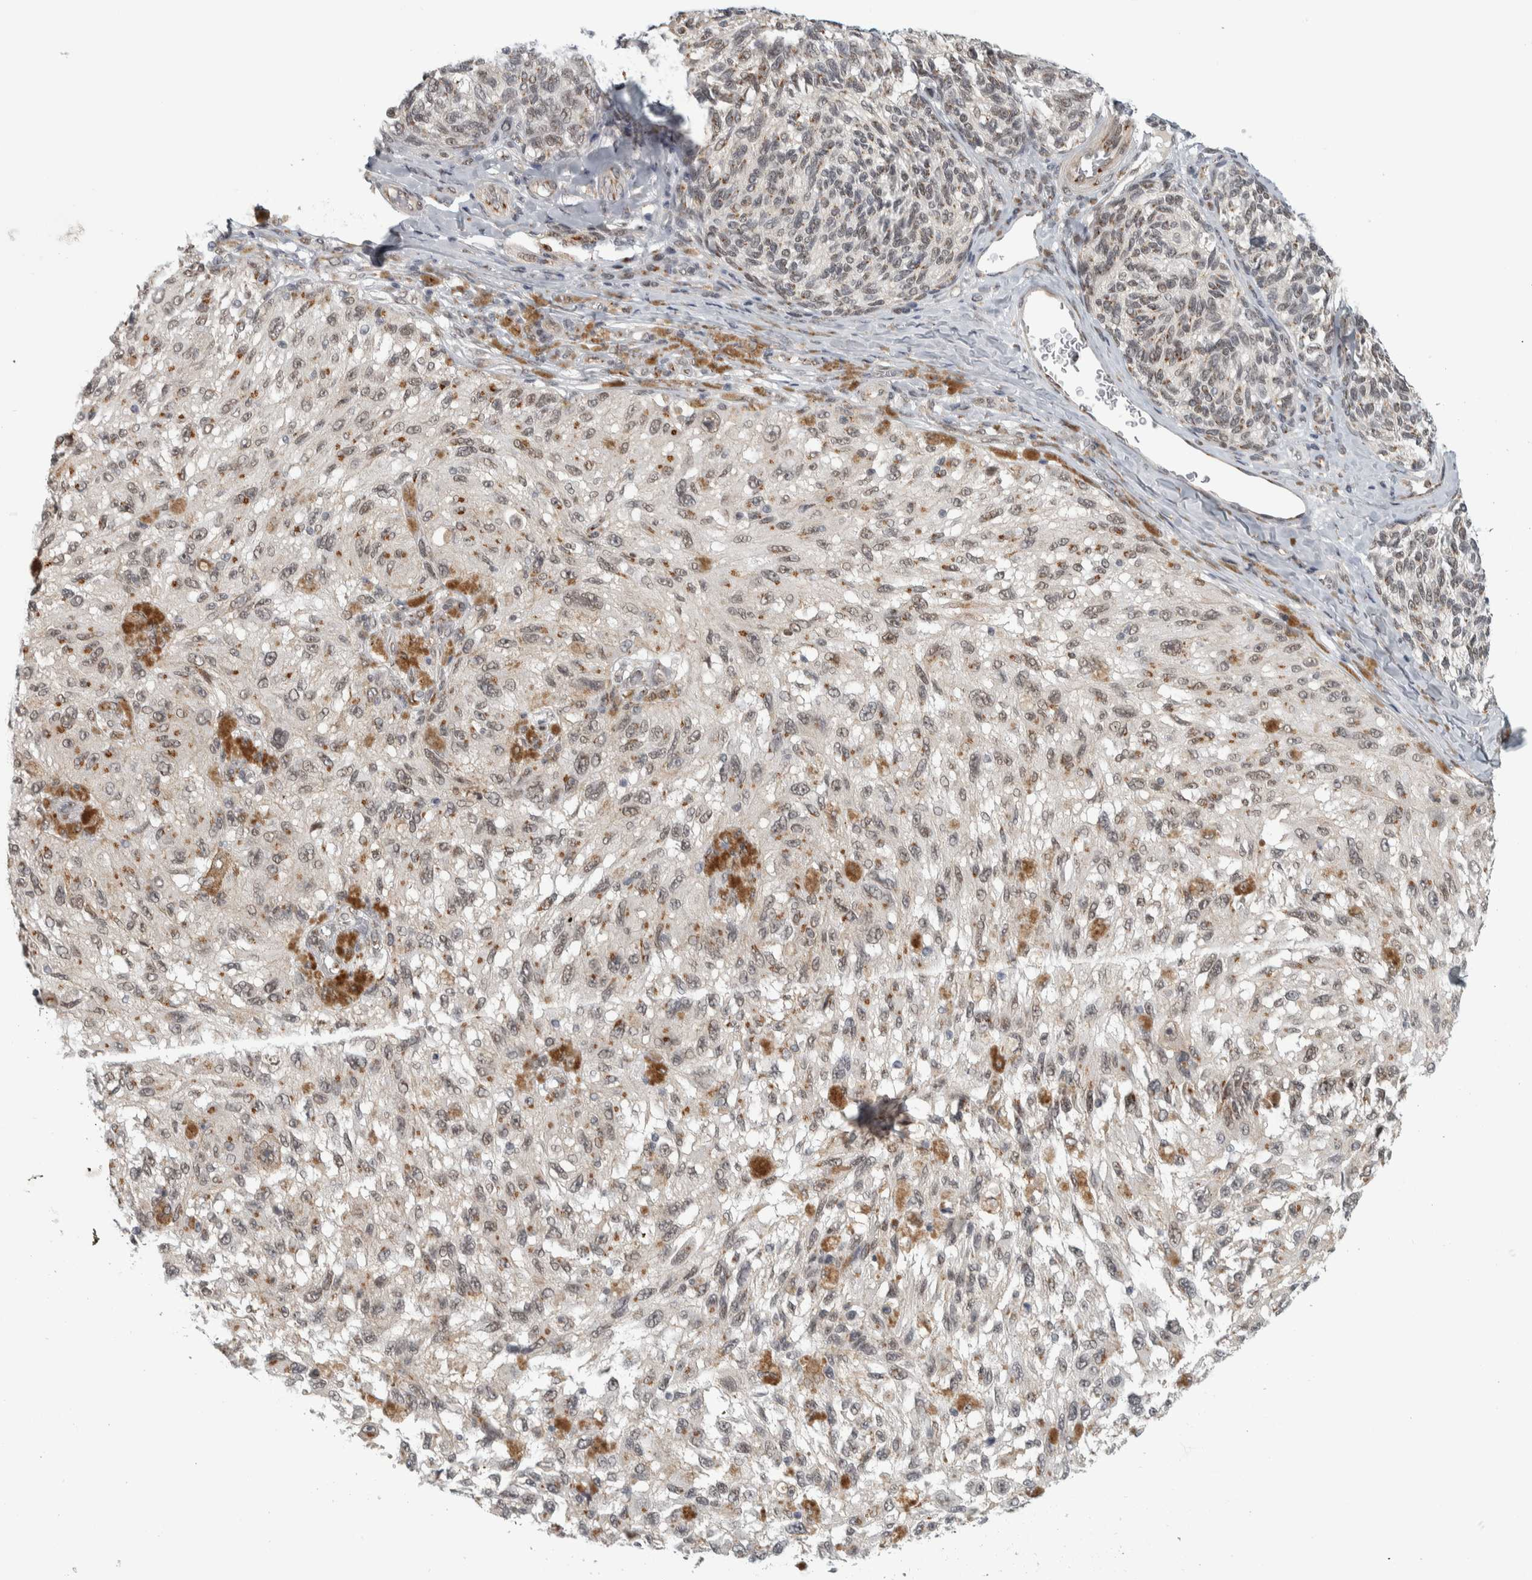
{"staining": {"intensity": "weak", "quantity": "25%-75%", "location": "nuclear"}, "tissue": "melanoma", "cell_type": "Tumor cells", "image_type": "cancer", "snomed": [{"axis": "morphology", "description": "Malignant melanoma, NOS"}, {"axis": "topography", "description": "Skin"}], "caption": "Weak nuclear expression is present in approximately 25%-75% of tumor cells in melanoma. (DAB (3,3'-diaminobenzidine) = brown stain, brightfield microscopy at high magnification).", "gene": "ZMYND8", "patient": {"sex": "female", "age": 73}}